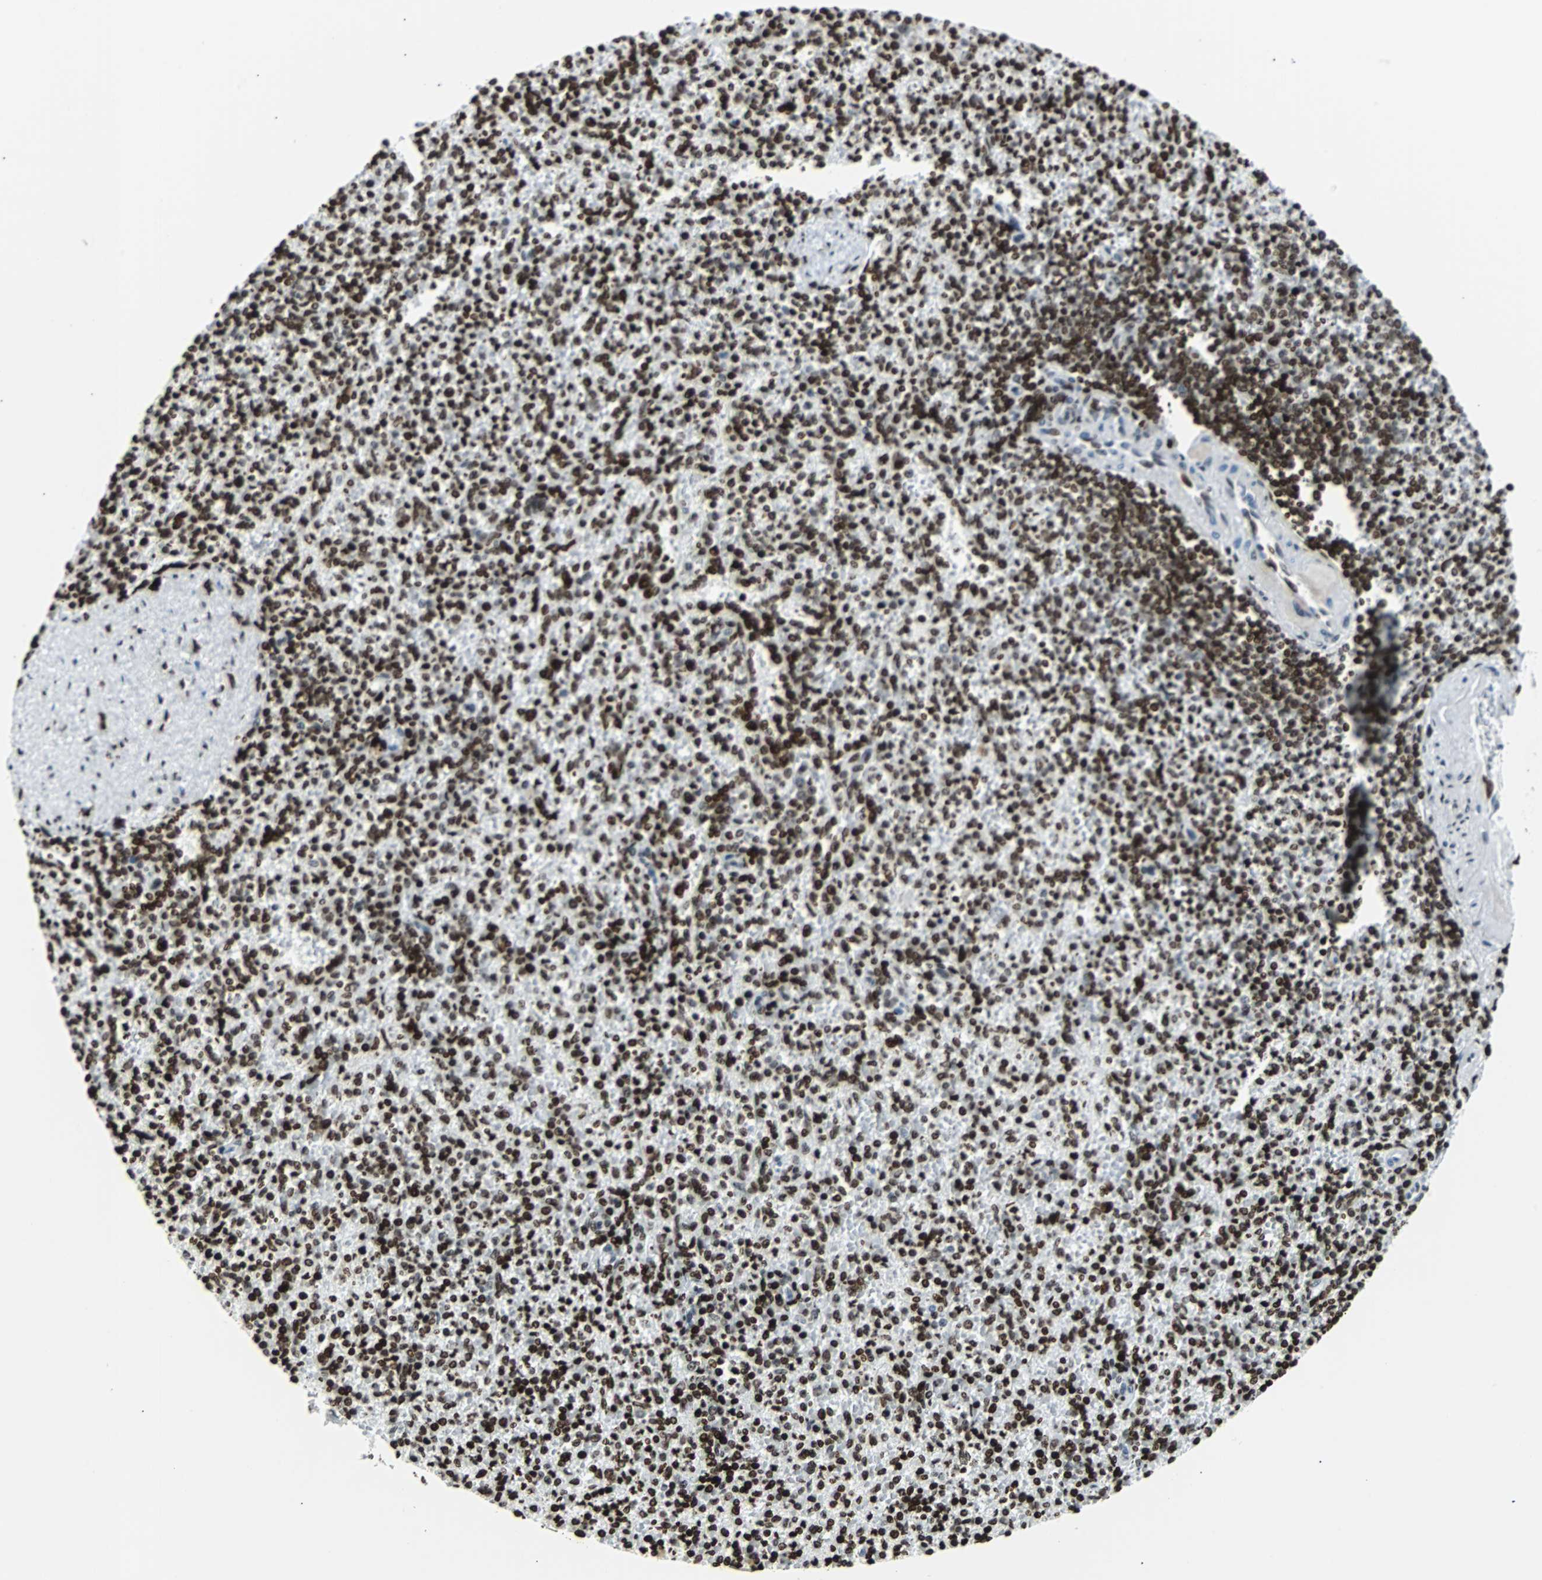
{"staining": {"intensity": "strong", "quantity": ">75%", "location": "nuclear"}, "tissue": "spleen", "cell_type": "Cells in red pulp", "image_type": "normal", "snomed": [{"axis": "morphology", "description": "Normal tissue, NOS"}, {"axis": "topography", "description": "Spleen"}], "caption": "Benign spleen displays strong nuclear expression in approximately >75% of cells in red pulp.", "gene": "ZNF131", "patient": {"sex": "female", "age": 74}}